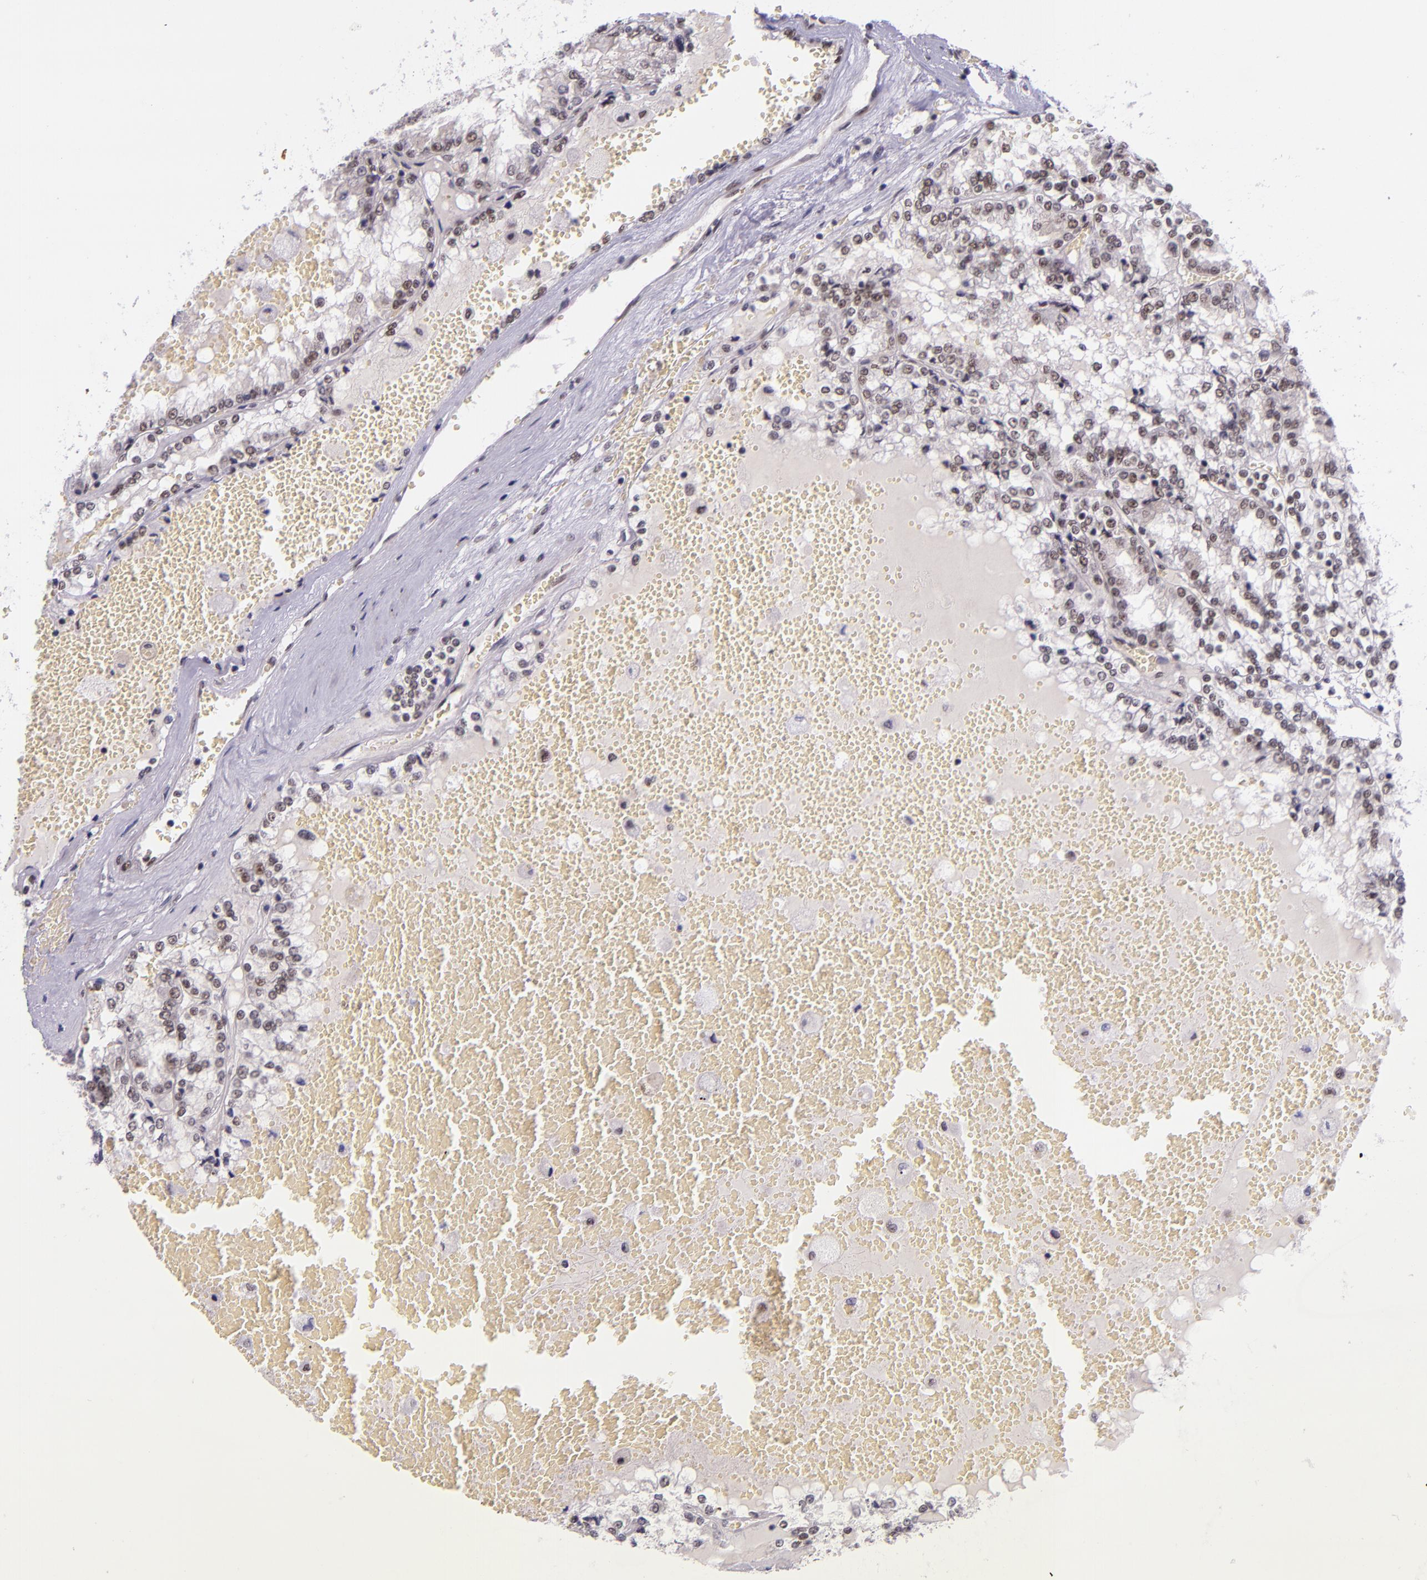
{"staining": {"intensity": "weak", "quantity": "<25%", "location": "nuclear"}, "tissue": "renal cancer", "cell_type": "Tumor cells", "image_type": "cancer", "snomed": [{"axis": "morphology", "description": "Adenocarcinoma, NOS"}, {"axis": "topography", "description": "Kidney"}], "caption": "An IHC histopathology image of renal cancer (adenocarcinoma) is shown. There is no staining in tumor cells of renal cancer (adenocarcinoma).", "gene": "GPKOW", "patient": {"sex": "female", "age": 56}}